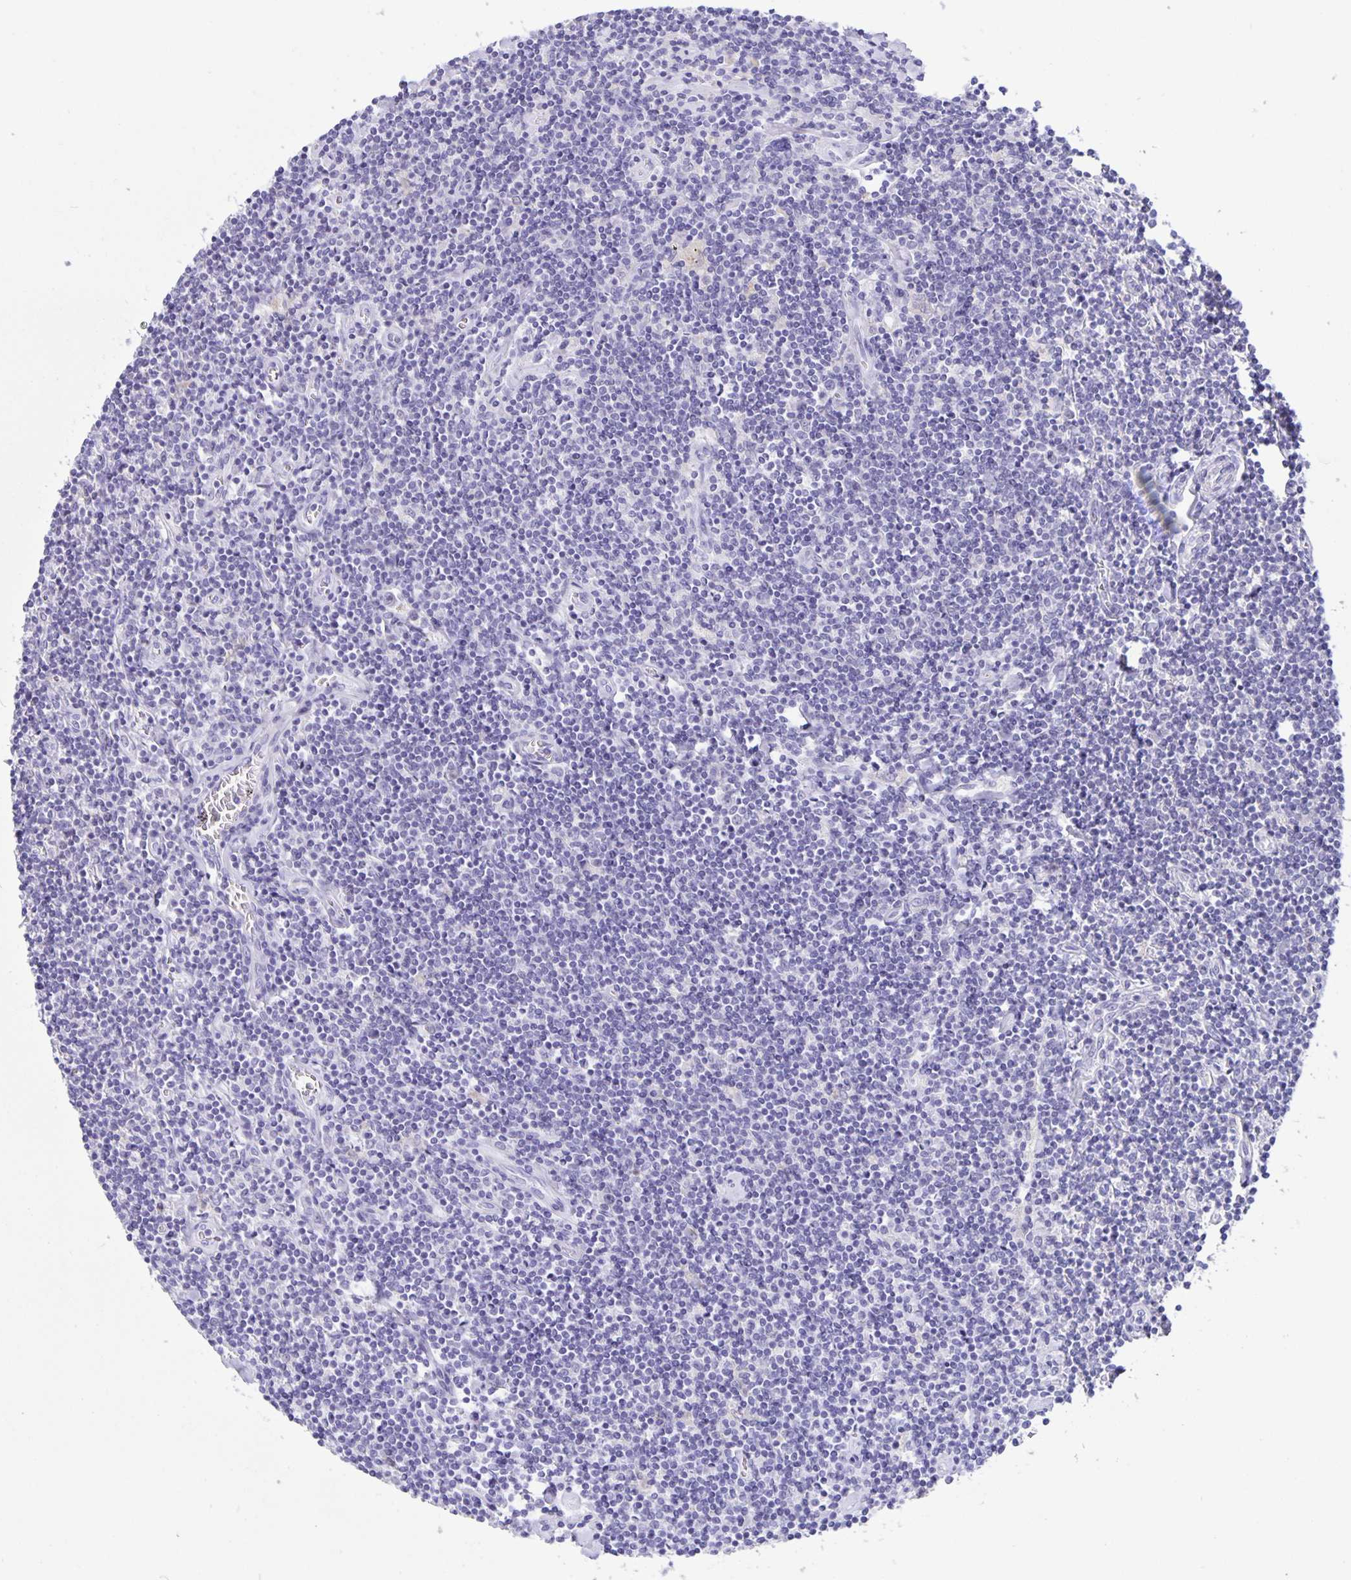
{"staining": {"intensity": "negative", "quantity": "none", "location": "none"}, "tissue": "lymphoma", "cell_type": "Tumor cells", "image_type": "cancer", "snomed": [{"axis": "morphology", "description": "Hodgkin's disease, NOS"}, {"axis": "topography", "description": "Lymph node"}], "caption": "Immunohistochemistry (IHC) histopathology image of Hodgkin's disease stained for a protein (brown), which shows no staining in tumor cells.", "gene": "ERMN", "patient": {"sex": "male", "age": 40}}